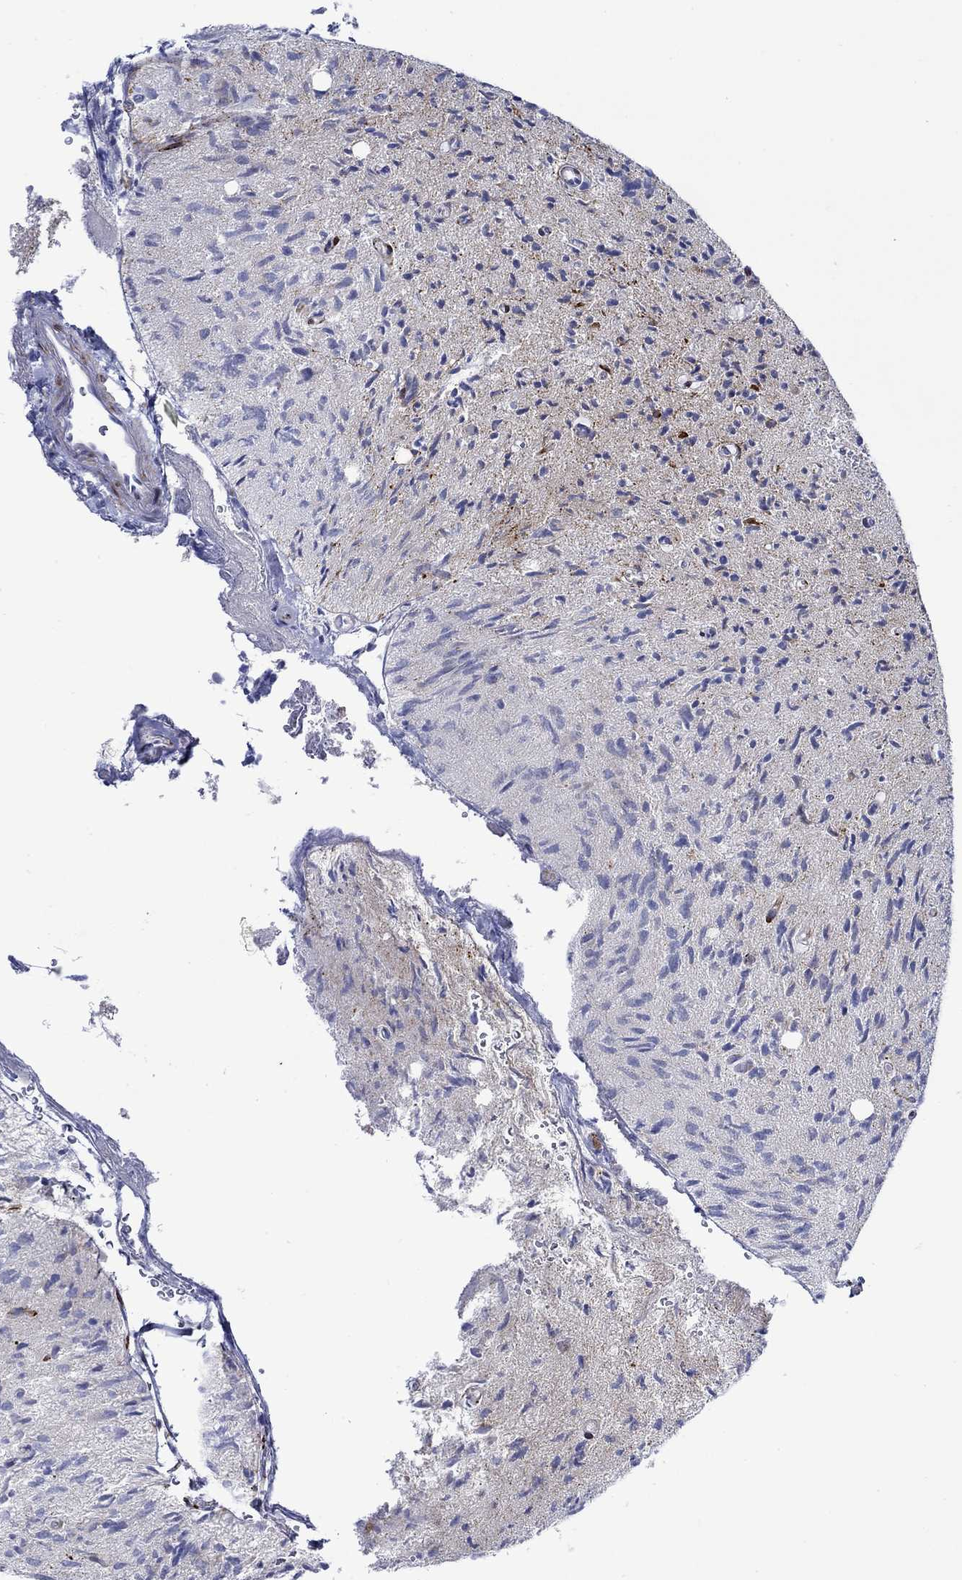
{"staining": {"intensity": "moderate", "quantity": "<25%", "location": "cytoplasmic/membranous"}, "tissue": "glioma", "cell_type": "Tumor cells", "image_type": "cancer", "snomed": [{"axis": "morphology", "description": "Glioma, malignant, High grade"}, {"axis": "topography", "description": "Brain"}], "caption": "A brown stain labels moderate cytoplasmic/membranous staining of a protein in malignant glioma (high-grade) tumor cells. (IHC, brightfield microscopy, high magnification).", "gene": "KSR2", "patient": {"sex": "male", "age": 64}}